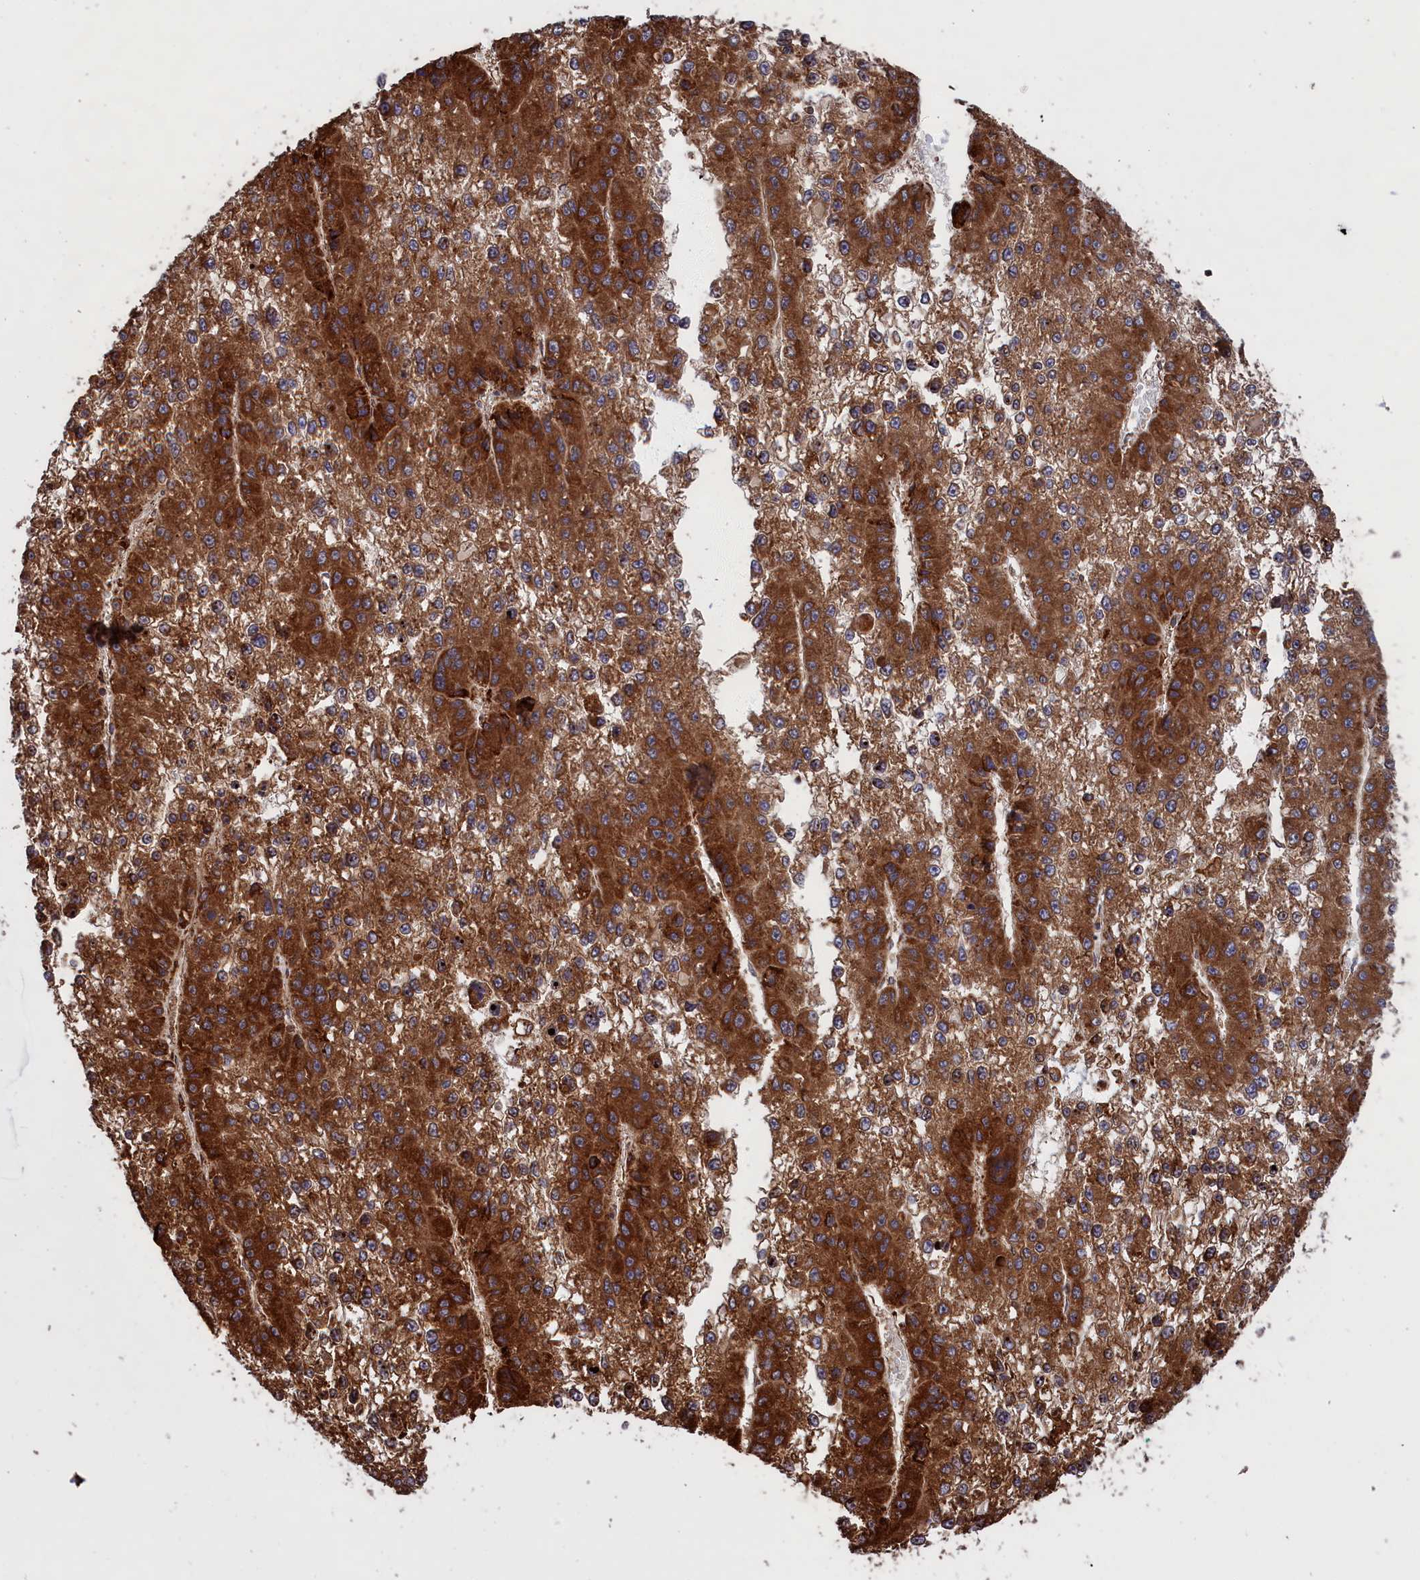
{"staining": {"intensity": "strong", "quantity": ">75%", "location": "cytoplasmic/membranous"}, "tissue": "liver cancer", "cell_type": "Tumor cells", "image_type": "cancer", "snomed": [{"axis": "morphology", "description": "Carcinoma, Hepatocellular, NOS"}, {"axis": "topography", "description": "Liver"}], "caption": "IHC staining of liver hepatocellular carcinoma, which exhibits high levels of strong cytoplasmic/membranous positivity in approximately >75% of tumor cells indicating strong cytoplasmic/membranous protein expression. The staining was performed using DAB (brown) for protein detection and nuclei were counterstained in hematoxylin (blue).", "gene": "PLA2G4C", "patient": {"sex": "female", "age": 73}}